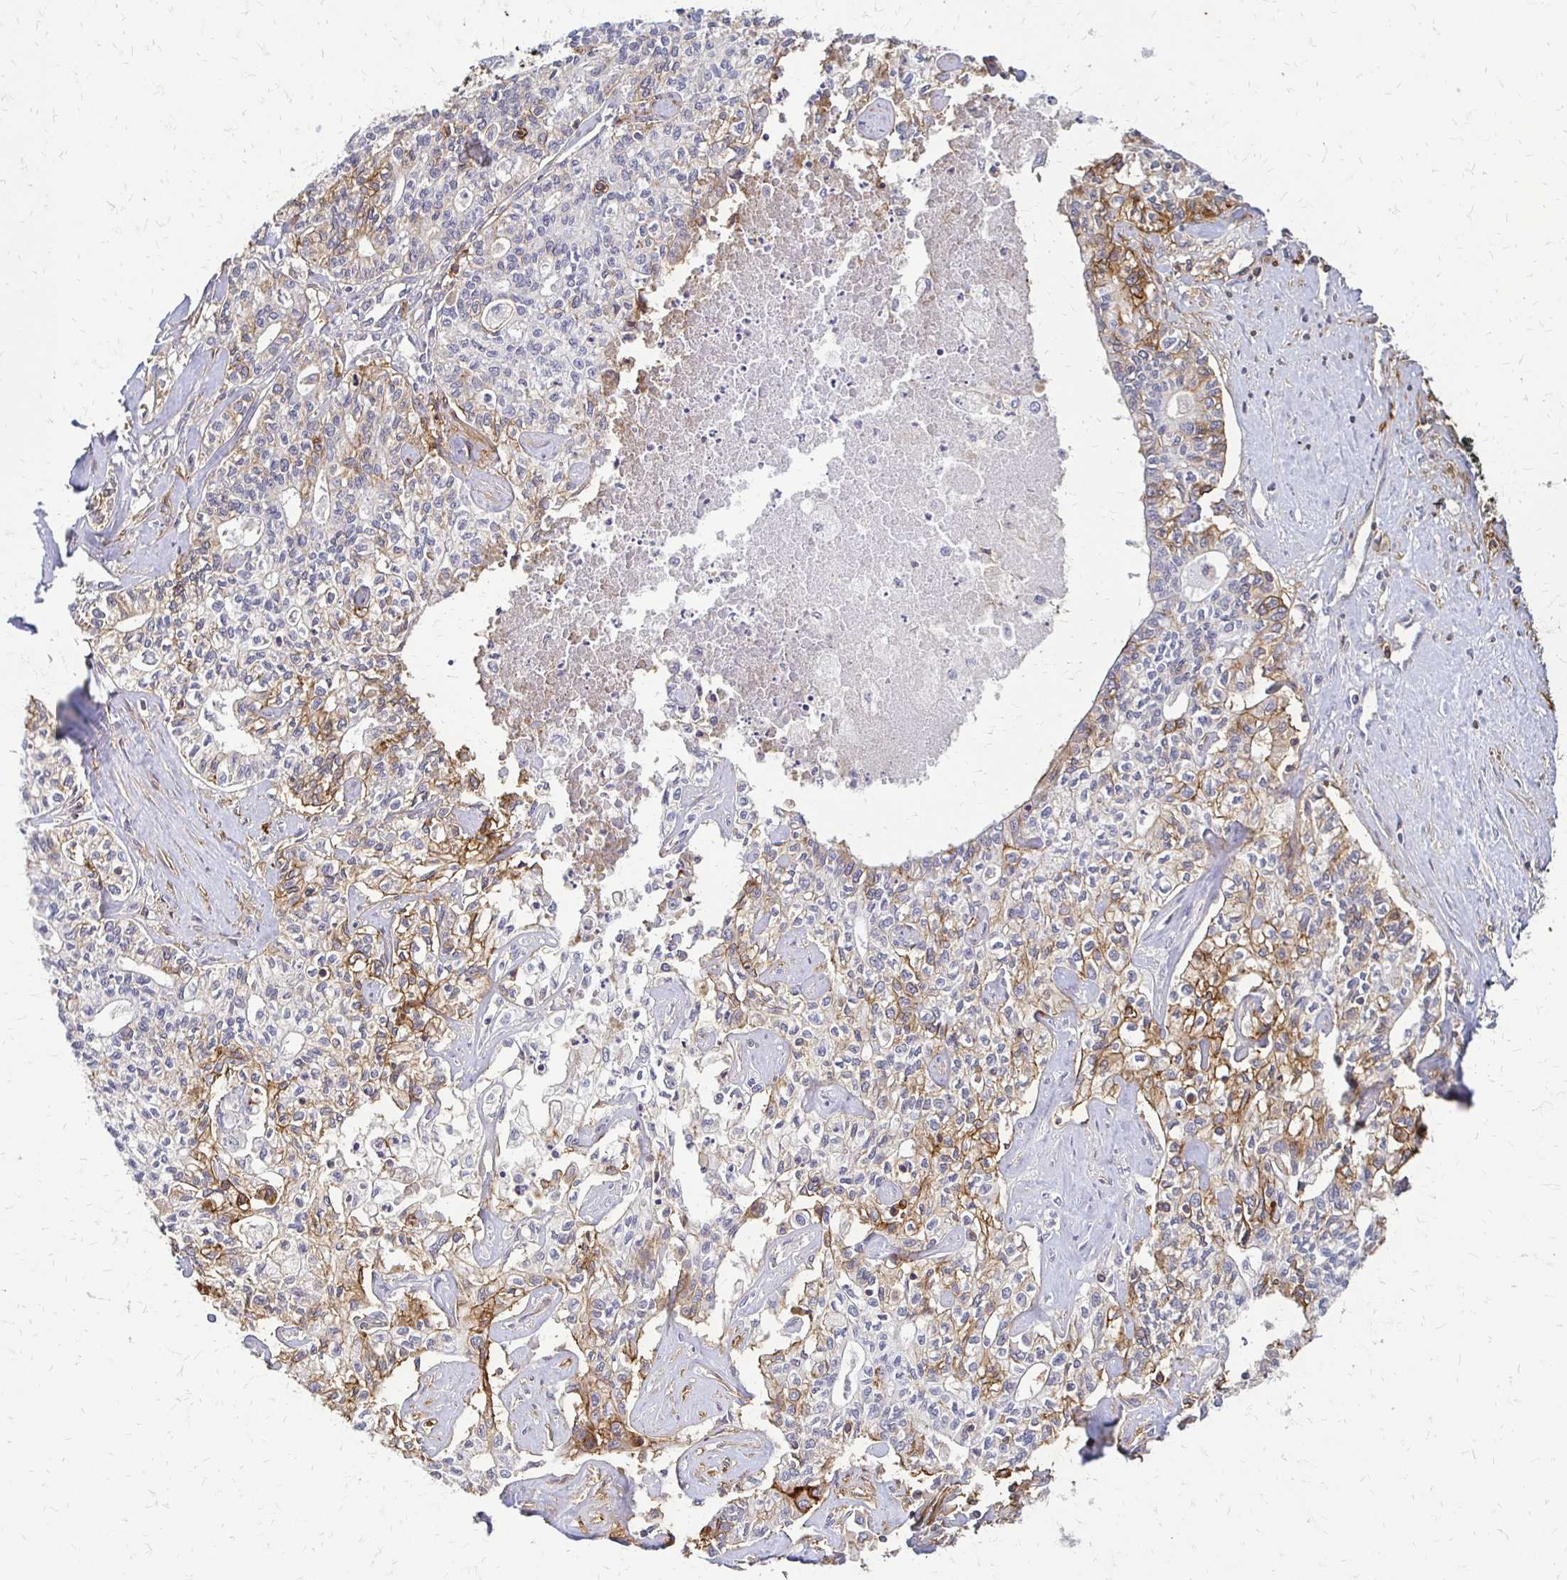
{"staining": {"intensity": "moderate", "quantity": "<25%", "location": "cytoplasmic/membranous"}, "tissue": "liver cancer", "cell_type": "Tumor cells", "image_type": "cancer", "snomed": [{"axis": "morphology", "description": "Cholangiocarcinoma"}, {"axis": "topography", "description": "Liver"}], "caption": "Liver cholangiocarcinoma stained with a protein marker reveals moderate staining in tumor cells.", "gene": "SLC9A9", "patient": {"sex": "female", "age": 61}}